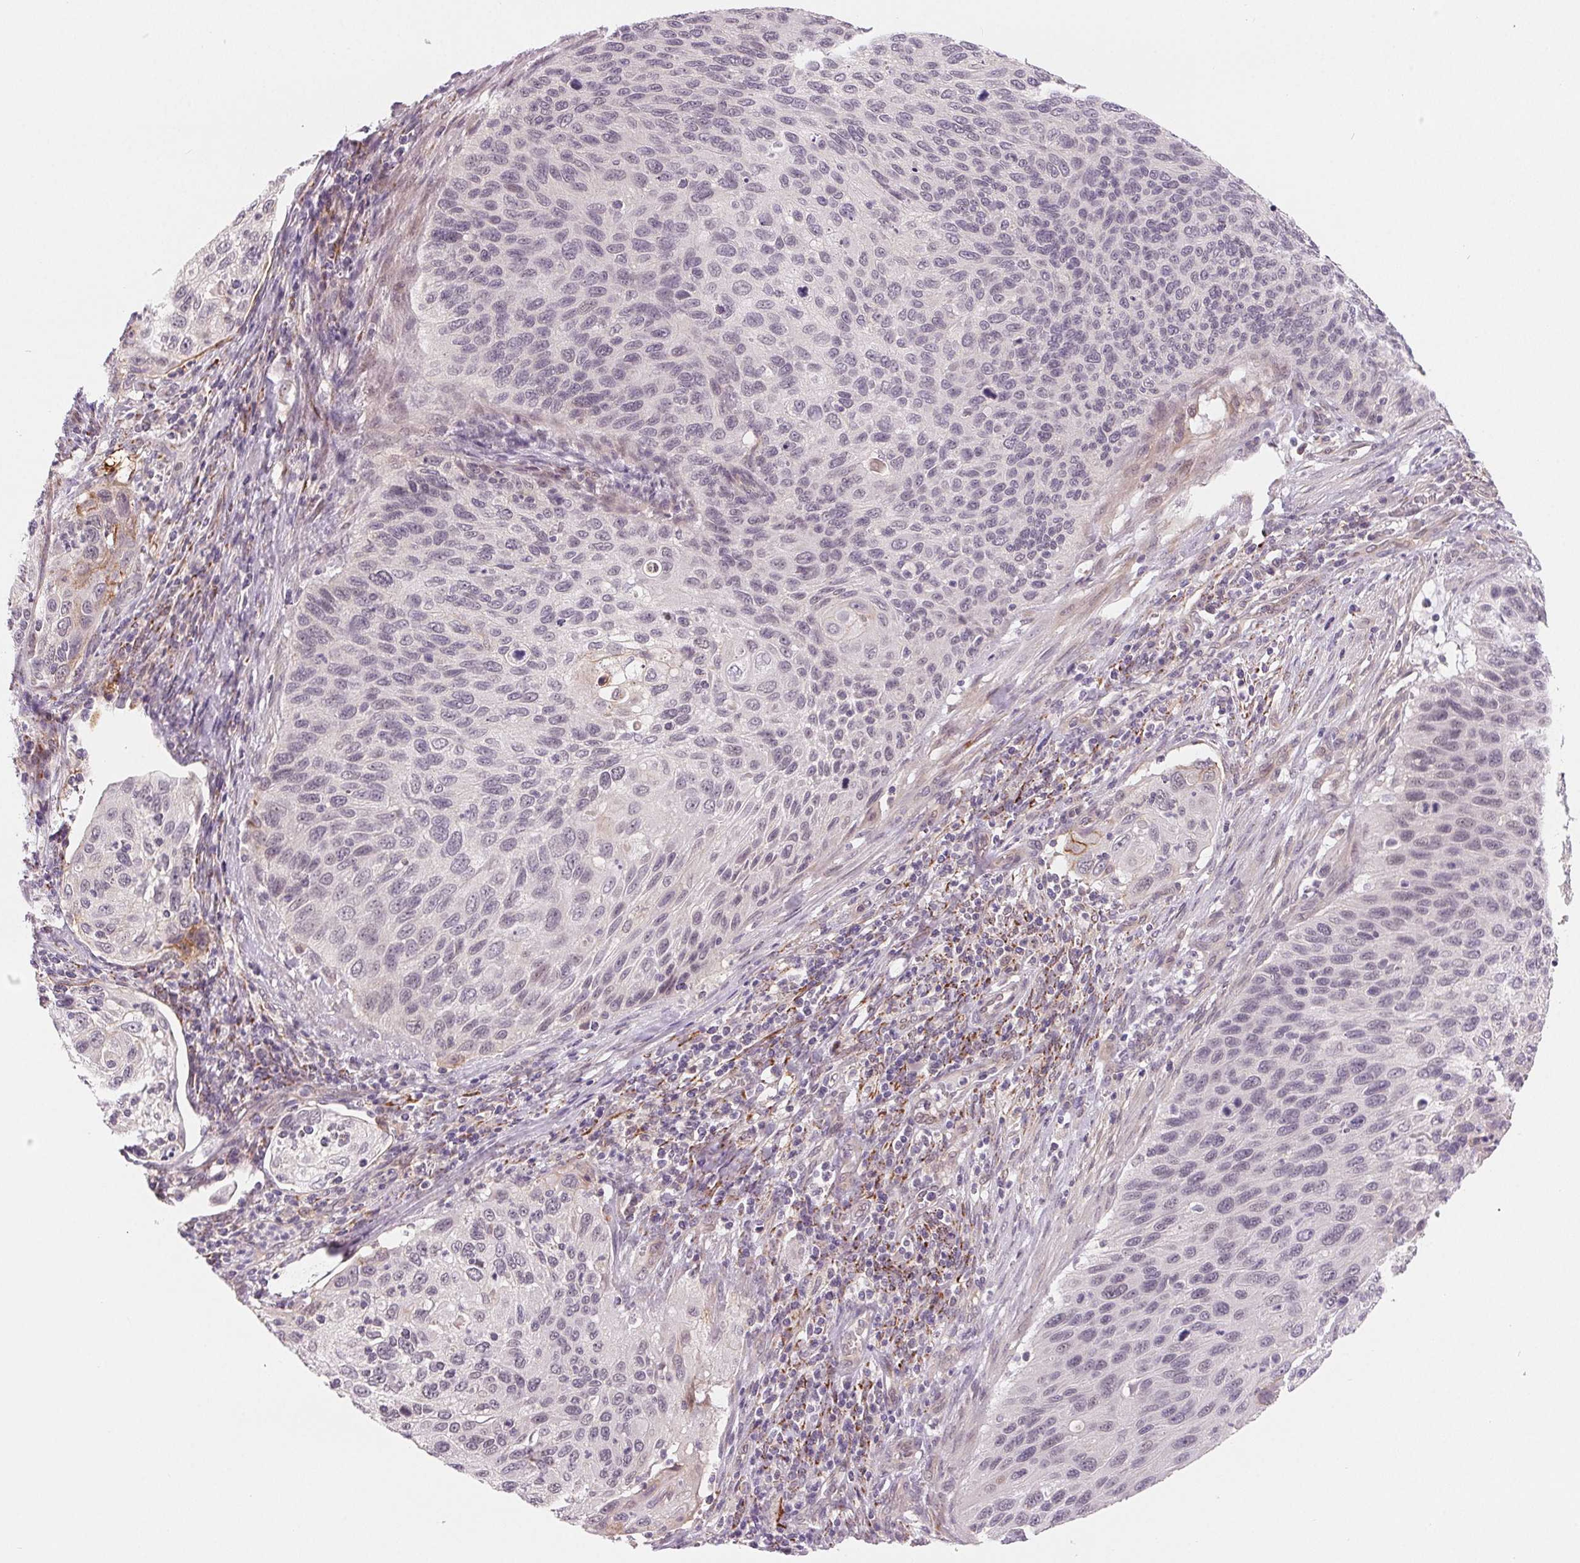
{"staining": {"intensity": "negative", "quantity": "none", "location": "none"}, "tissue": "cervical cancer", "cell_type": "Tumor cells", "image_type": "cancer", "snomed": [{"axis": "morphology", "description": "Squamous cell carcinoma, NOS"}, {"axis": "topography", "description": "Cervix"}], "caption": "Cervical squamous cell carcinoma was stained to show a protein in brown. There is no significant expression in tumor cells.", "gene": "CFC1", "patient": {"sex": "female", "age": 70}}